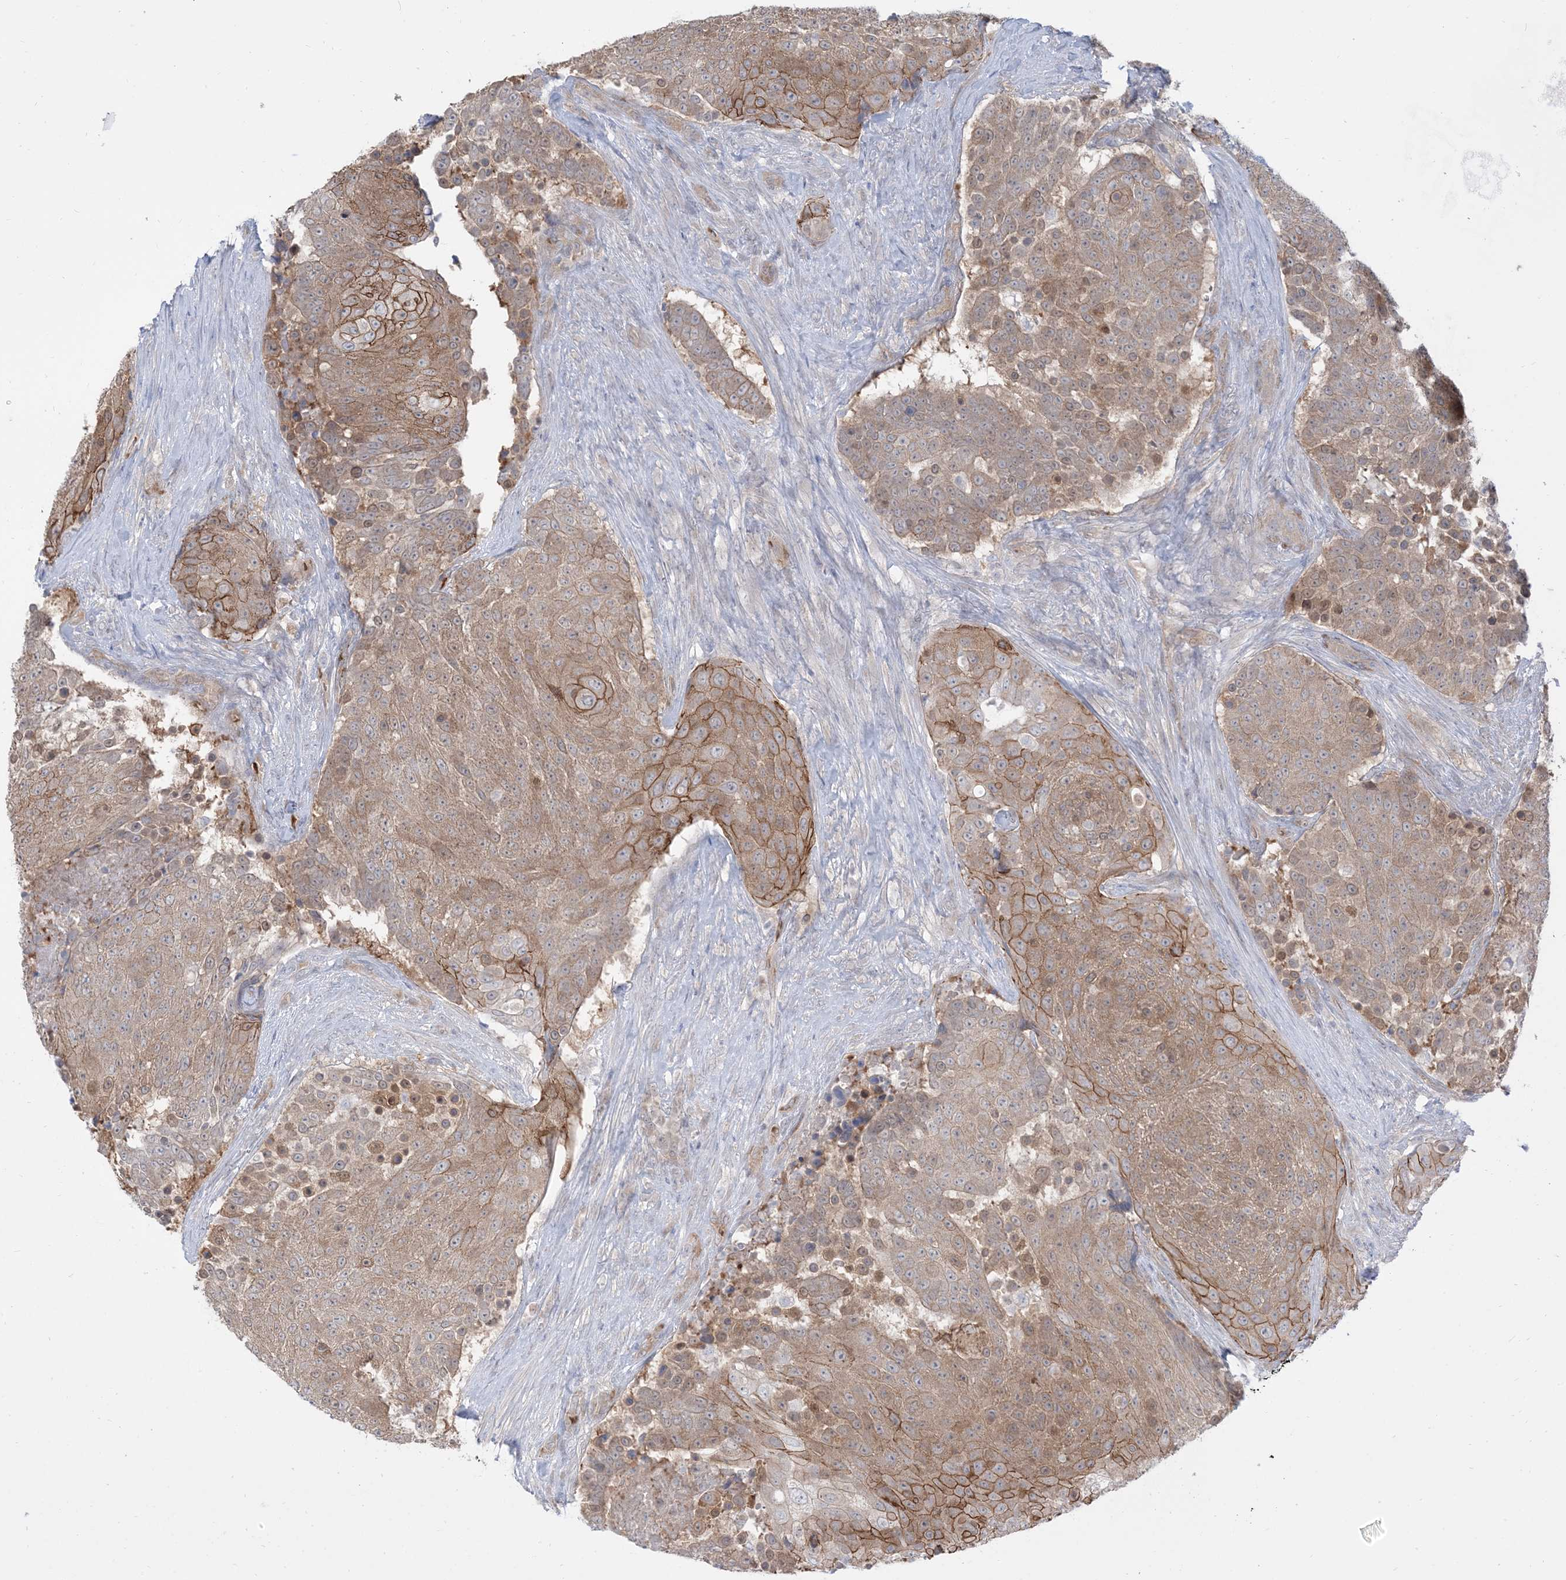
{"staining": {"intensity": "moderate", "quantity": ">75%", "location": "cytoplasmic/membranous"}, "tissue": "urothelial cancer", "cell_type": "Tumor cells", "image_type": "cancer", "snomed": [{"axis": "morphology", "description": "Urothelial carcinoma, High grade"}, {"axis": "topography", "description": "Urinary bladder"}], "caption": "This is an image of immunohistochemistry staining of high-grade urothelial carcinoma, which shows moderate expression in the cytoplasmic/membranous of tumor cells.", "gene": "RIN1", "patient": {"sex": "female", "age": 63}}